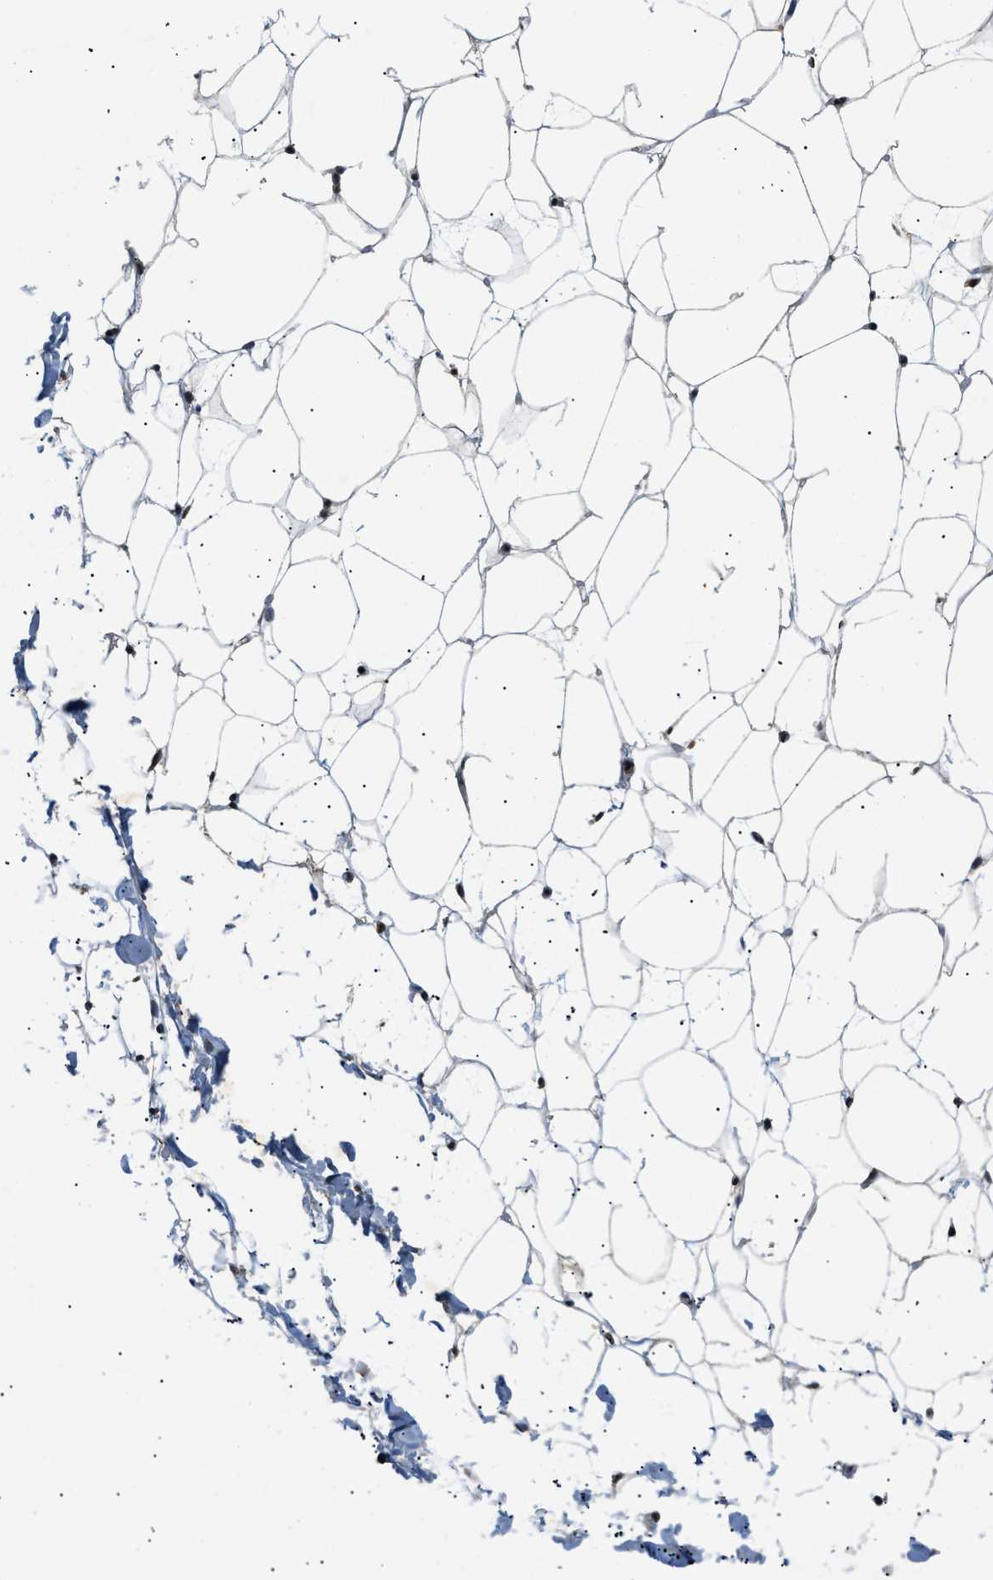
{"staining": {"intensity": "moderate", "quantity": ">75%", "location": "cytoplasmic/membranous,nuclear"}, "tissue": "adipose tissue", "cell_type": "Adipocytes", "image_type": "normal", "snomed": [{"axis": "morphology", "description": "Normal tissue, NOS"}, {"axis": "topography", "description": "Breast"}, {"axis": "topography", "description": "Soft tissue"}], "caption": "Immunohistochemistry image of unremarkable adipose tissue: adipose tissue stained using IHC displays medium levels of moderate protein expression localized specifically in the cytoplasmic/membranous,nuclear of adipocytes, appearing as a cytoplasmic/membranous,nuclear brown color.", "gene": "RBM5", "patient": {"sex": "female", "age": 75}}